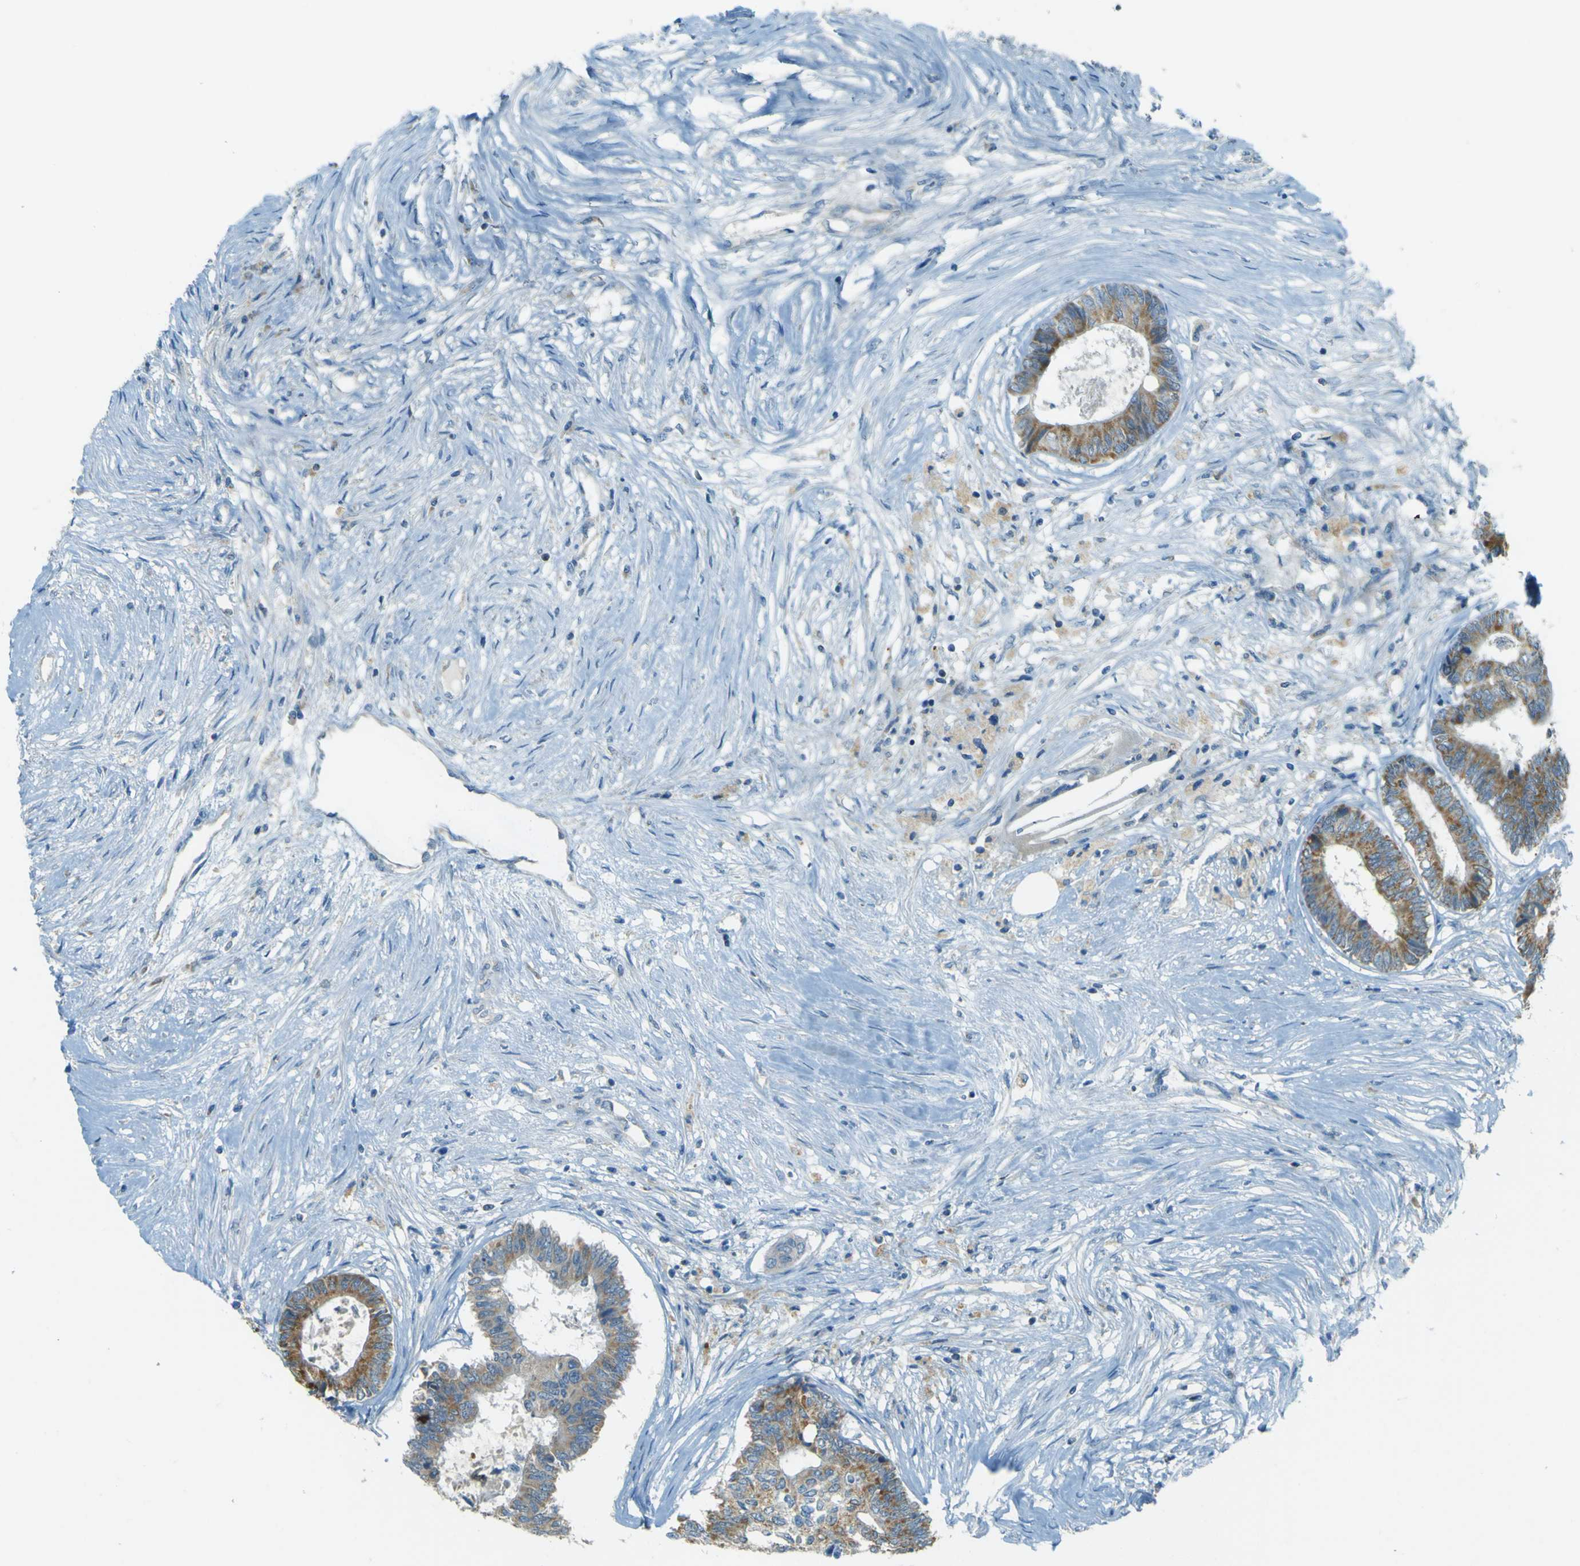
{"staining": {"intensity": "moderate", "quantity": ">75%", "location": "cytoplasmic/membranous"}, "tissue": "colorectal cancer", "cell_type": "Tumor cells", "image_type": "cancer", "snomed": [{"axis": "morphology", "description": "Adenocarcinoma, NOS"}, {"axis": "topography", "description": "Colon"}], "caption": "This is a histology image of IHC staining of colorectal cancer, which shows moderate staining in the cytoplasmic/membranous of tumor cells.", "gene": "FKTN", "patient": {"sex": "female", "age": 70}}